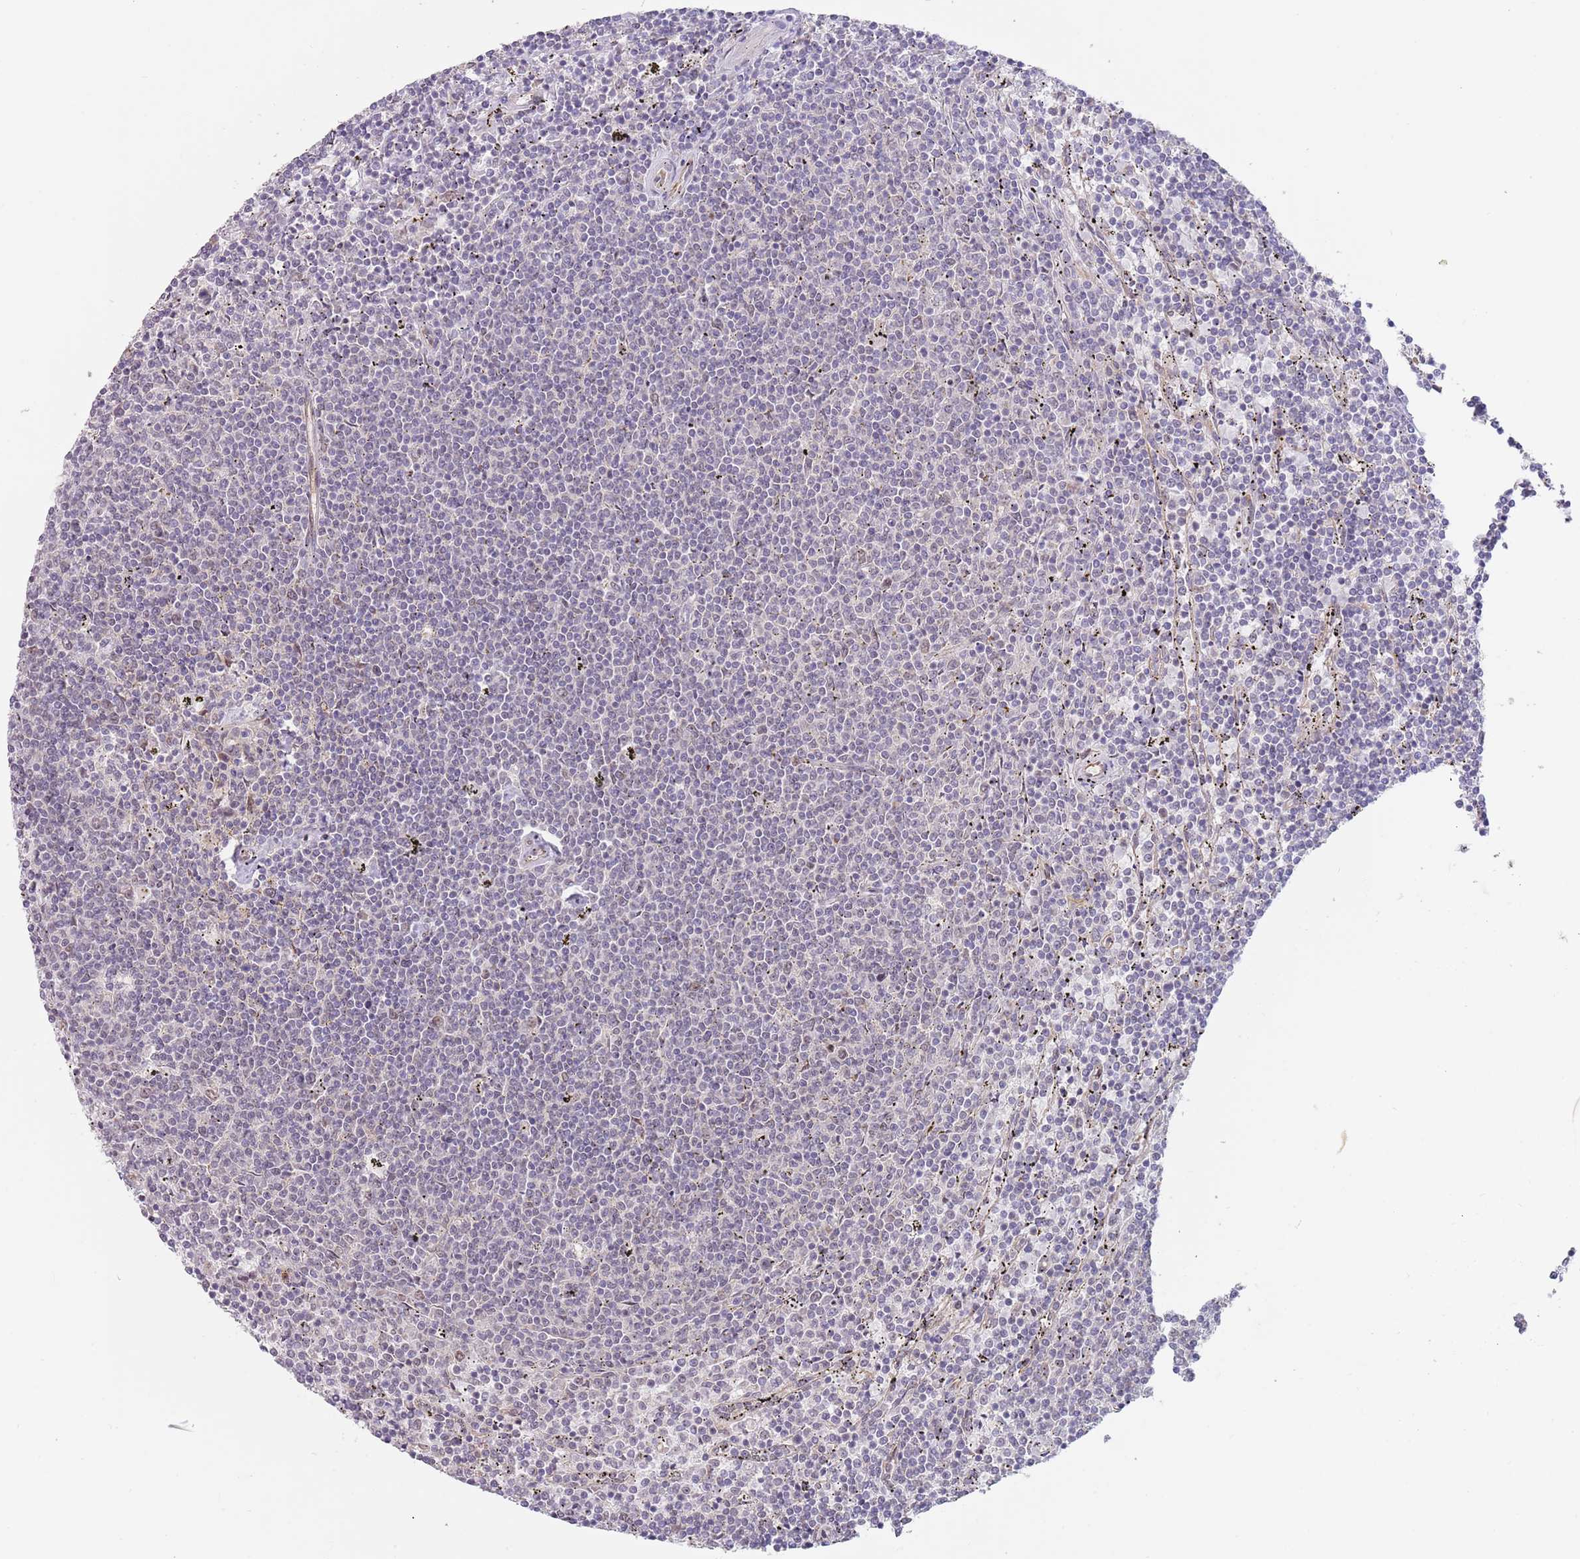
{"staining": {"intensity": "negative", "quantity": "none", "location": "none"}, "tissue": "lymphoma", "cell_type": "Tumor cells", "image_type": "cancer", "snomed": [{"axis": "morphology", "description": "Malignant lymphoma, non-Hodgkin's type, Low grade"}, {"axis": "topography", "description": "Spleen"}], "caption": "There is no significant expression in tumor cells of malignant lymphoma, non-Hodgkin's type (low-grade).", "gene": "UQCC3", "patient": {"sex": "female", "age": 50}}